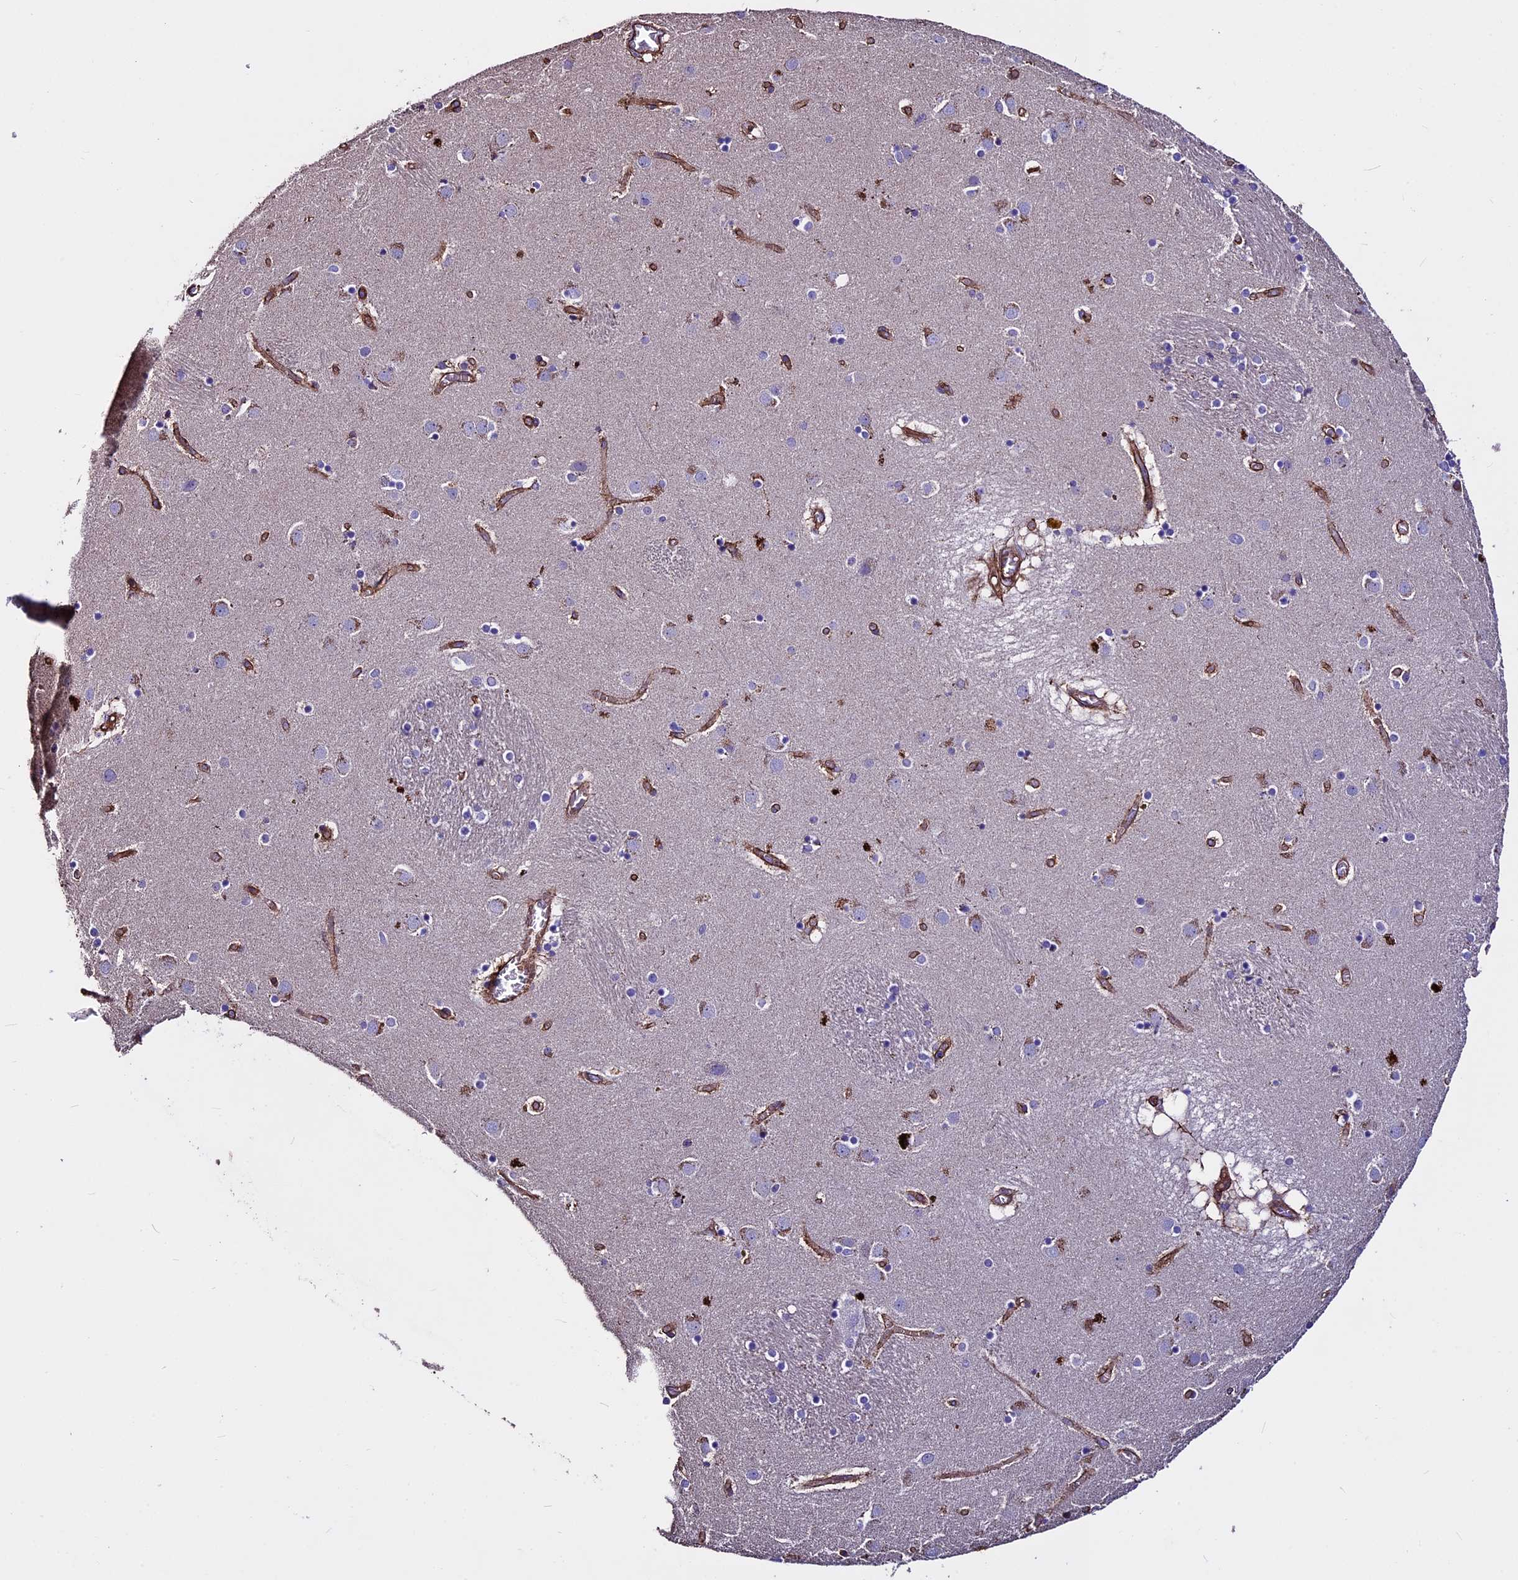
{"staining": {"intensity": "negative", "quantity": "none", "location": "none"}, "tissue": "caudate", "cell_type": "Glial cells", "image_type": "normal", "snomed": [{"axis": "morphology", "description": "Normal tissue, NOS"}, {"axis": "topography", "description": "Lateral ventricle wall"}], "caption": "Immunohistochemistry (IHC) image of benign caudate stained for a protein (brown), which shows no expression in glial cells. (Immunohistochemistry (IHC), brightfield microscopy, high magnification).", "gene": "EVA1B", "patient": {"sex": "male", "age": 70}}